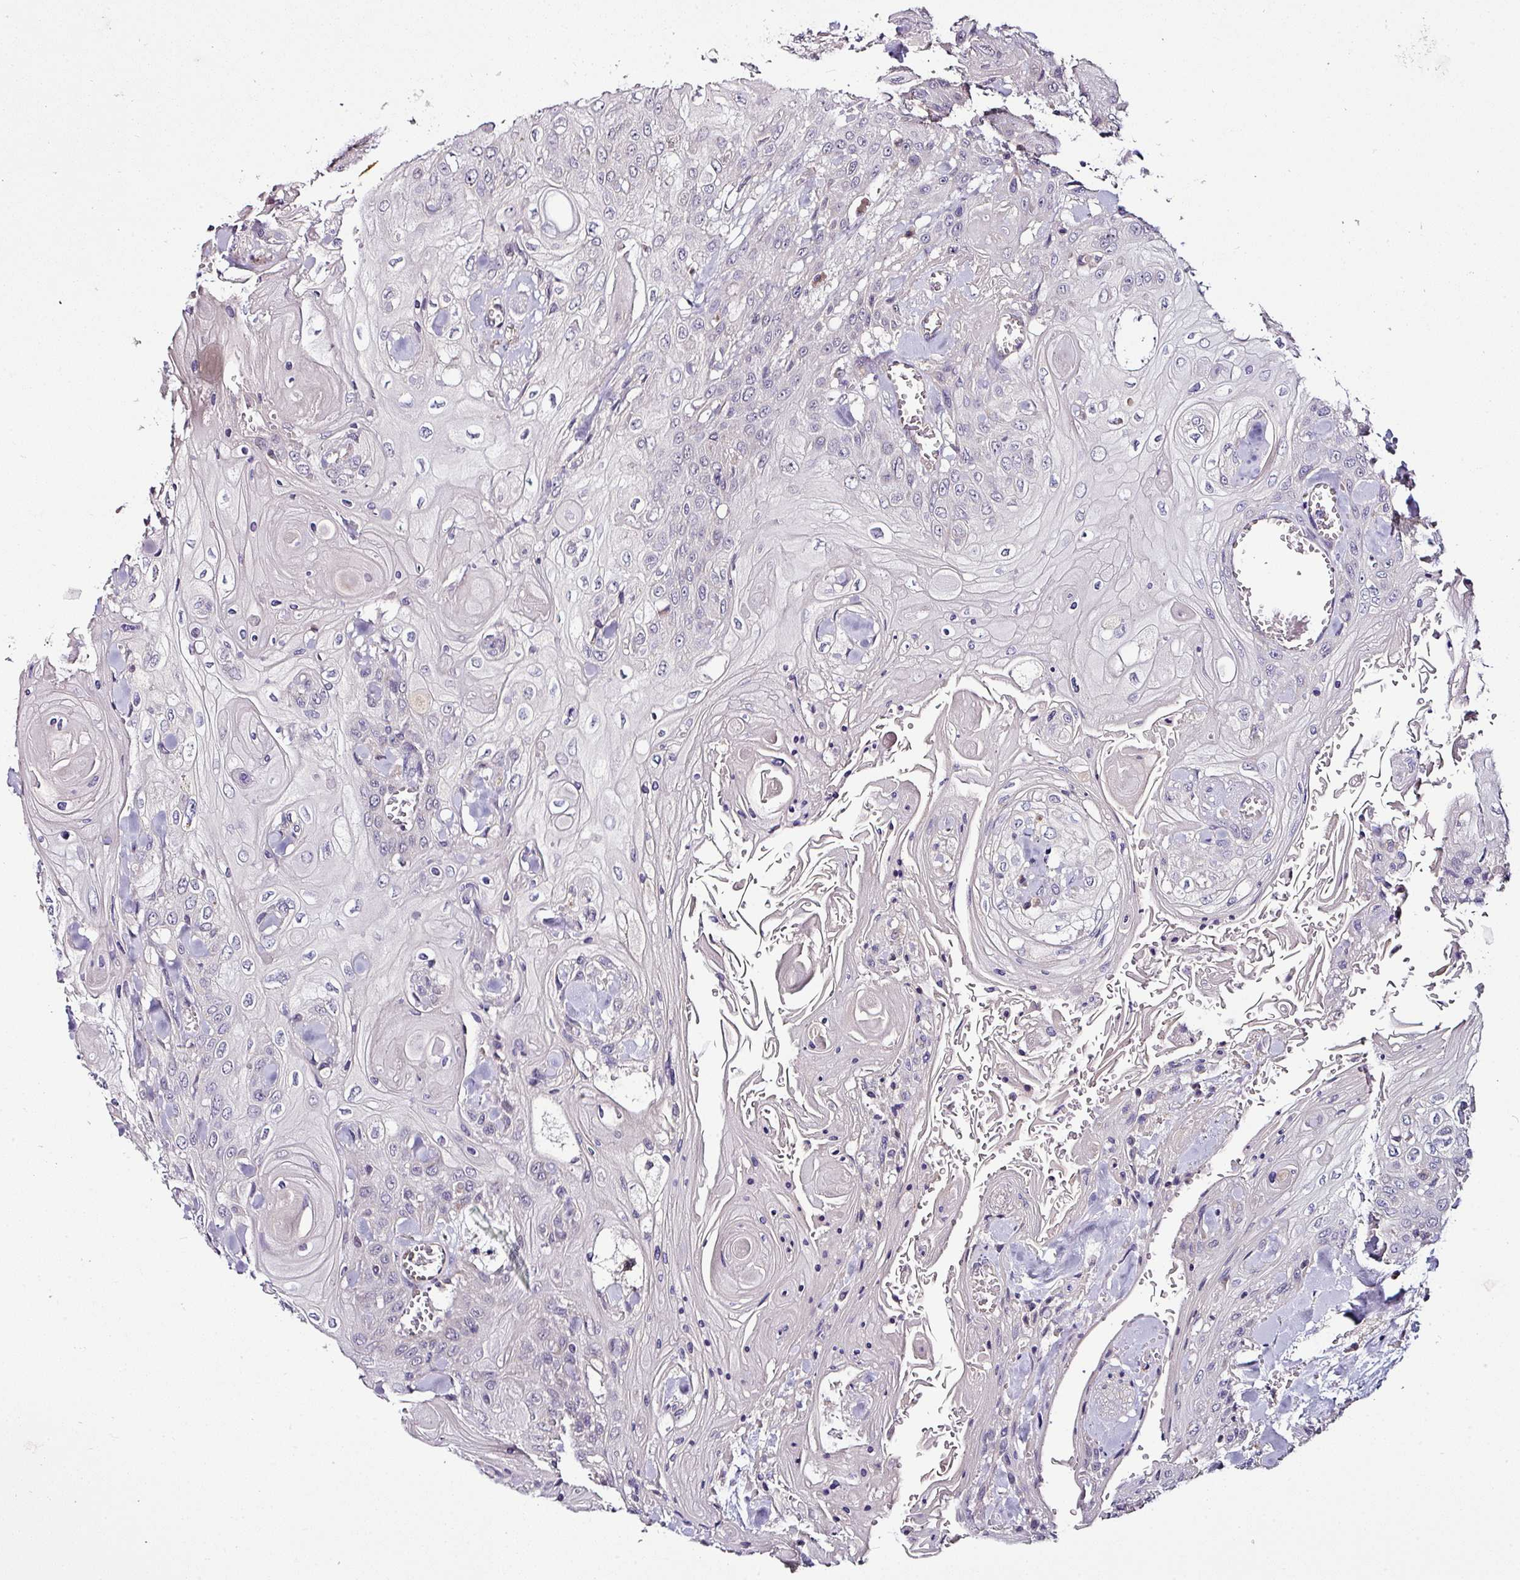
{"staining": {"intensity": "negative", "quantity": "none", "location": "none"}, "tissue": "head and neck cancer", "cell_type": "Tumor cells", "image_type": "cancer", "snomed": [{"axis": "morphology", "description": "Squamous cell carcinoma, NOS"}, {"axis": "topography", "description": "Head-Neck"}], "caption": "The histopathology image shows no staining of tumor cells in head and neck cancer (squamous cell carcinoma).", "gene": "NAPSA", "patient": {"sex": "female", "age": 43}}